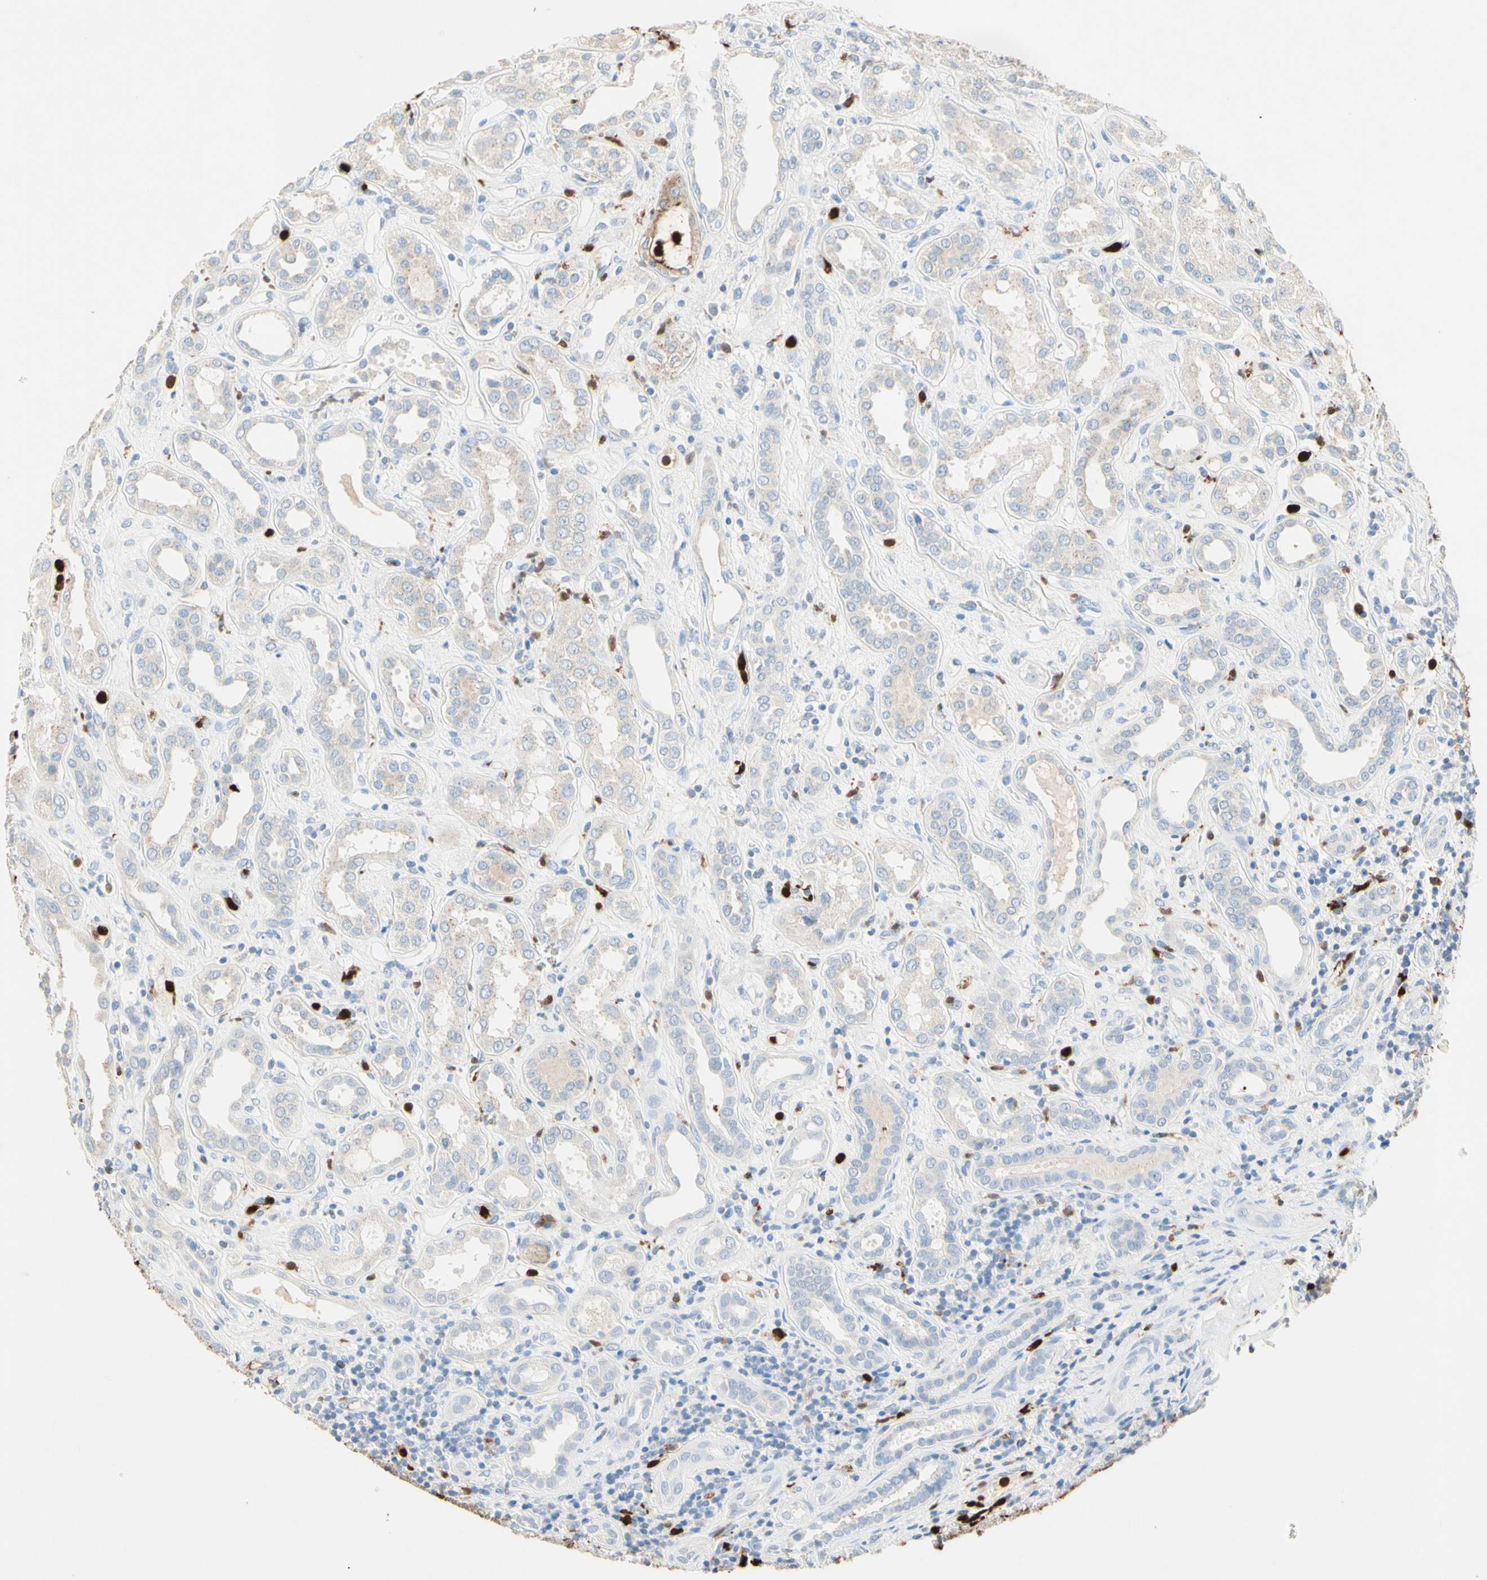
{"staining": {"intensity": "negative", "quantity": "none", "location": "none"}, "tissue": "kidney", "cell_type": "Cells in glomeruli", "image_type": "normal", "snomed": [{"axis": "morphology", "description": "Normal tissue, NOS"}, {"axis": "topography", "description": "Kidney"}], "caption": "An immunohistochemistry (IHC) micrograph of normal kidney is shown. There is no staining in cells in glomeruli of kidney.", "gene": "NFKBIZ", "patient": {"sex": "male", "age": 59}}